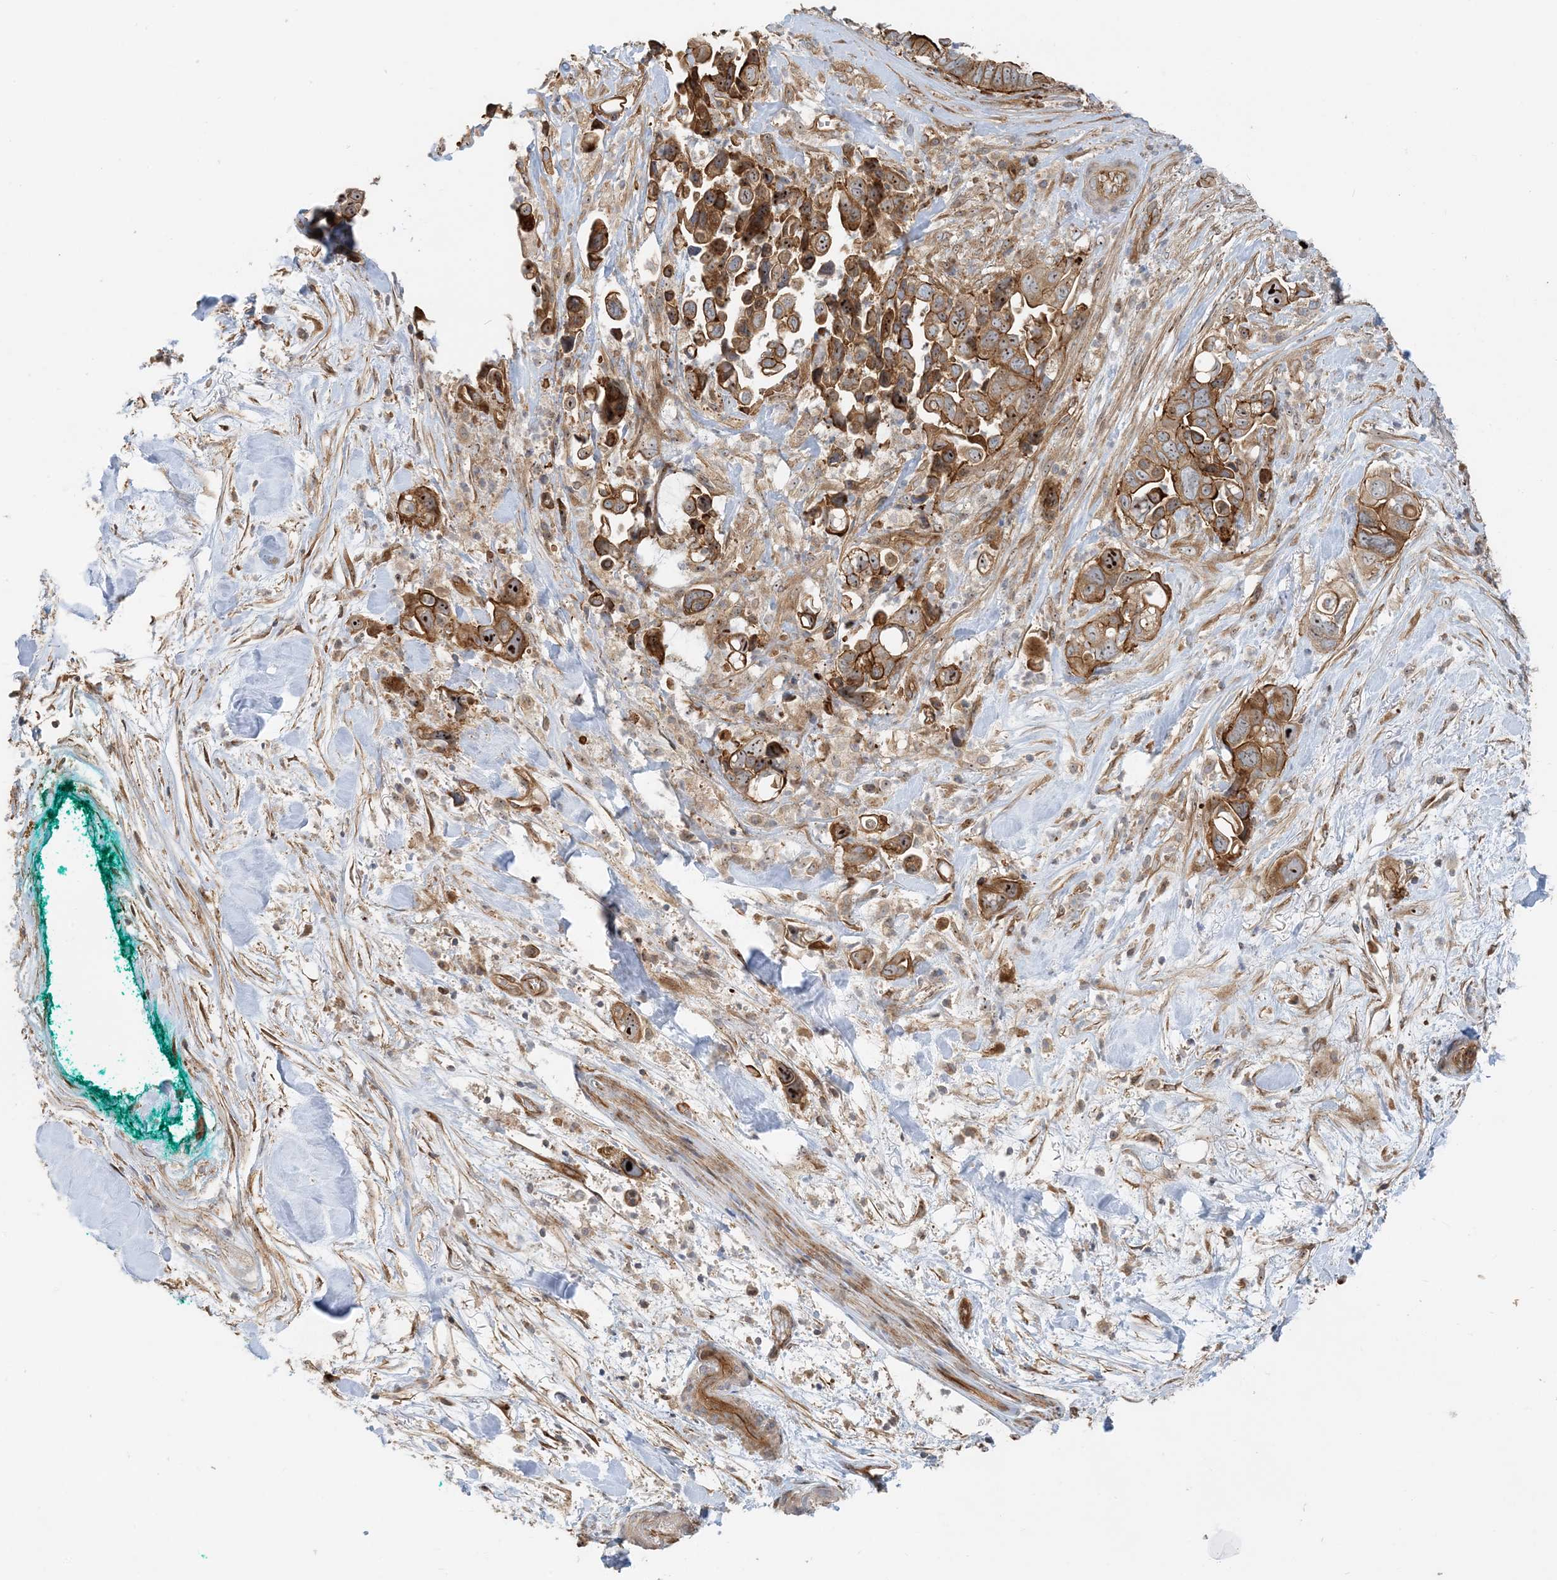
{"staining": {"intensity": "moderate", "quantity": ">75%", "location": "cytoplasmic/membranous,nuclear"}, "tissue": "pancreatic cancer", "cell_type": "Tumor cells", "image_type": "cancer", "snomed": [{"axis": "morphology", "description": "Adenocarcinoma, NOS"}, {"axis": "topography", "description": "Pancreas"}], "caption": "This is a micrograph of immunohistochemistry (IHC) staining of pancreatic adenocarcinoma, which shows moderate expression in the cytoplasmic/membranous and nuclear of tumor cells.", "gene": "MYL5", "patient": {"sex": "female", "age": 72}}